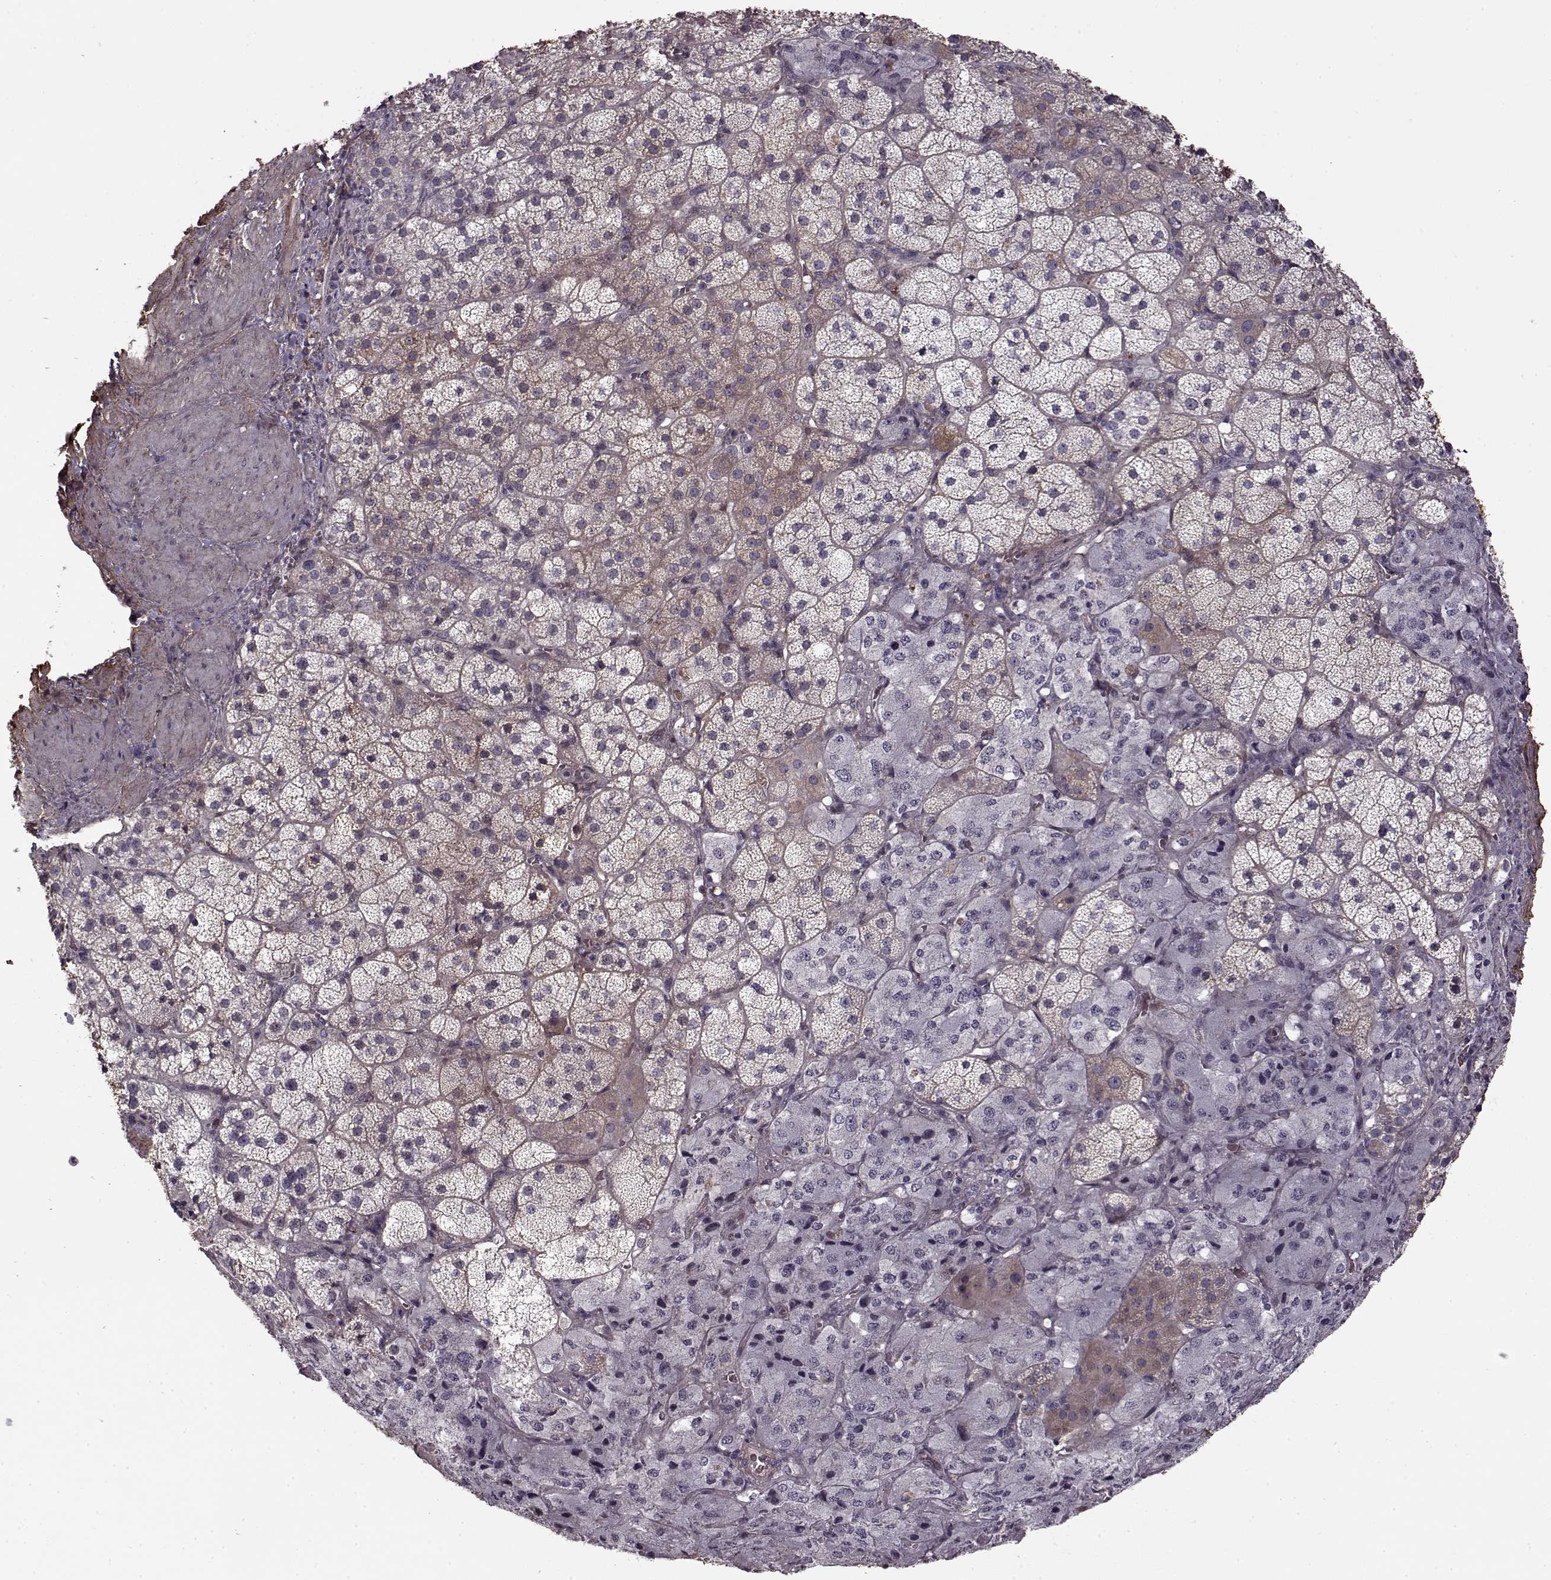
{"staining": {"intensity": "weak", "quantity": "<25%", "location": "cytoplasmic/membranous"}, "tissue": "adrenal gland", "cell_type": "Glandular cells", "image_type": "normal", "snomed": [{"axis": "morphology", "description": "Normal tissue, NOS"}, {"axis": "topography", "description": "Adrenal gland"}], "caption": "Immunohistochemistry (IHC) photomicrograph of normal adrenal gland stained for a protein (brown), which demonstrates no positivity in glandular cells. Nuclei are stained in blue.", "gene": "LAMB2", "patient": {"sex": "male", "age": 57}}